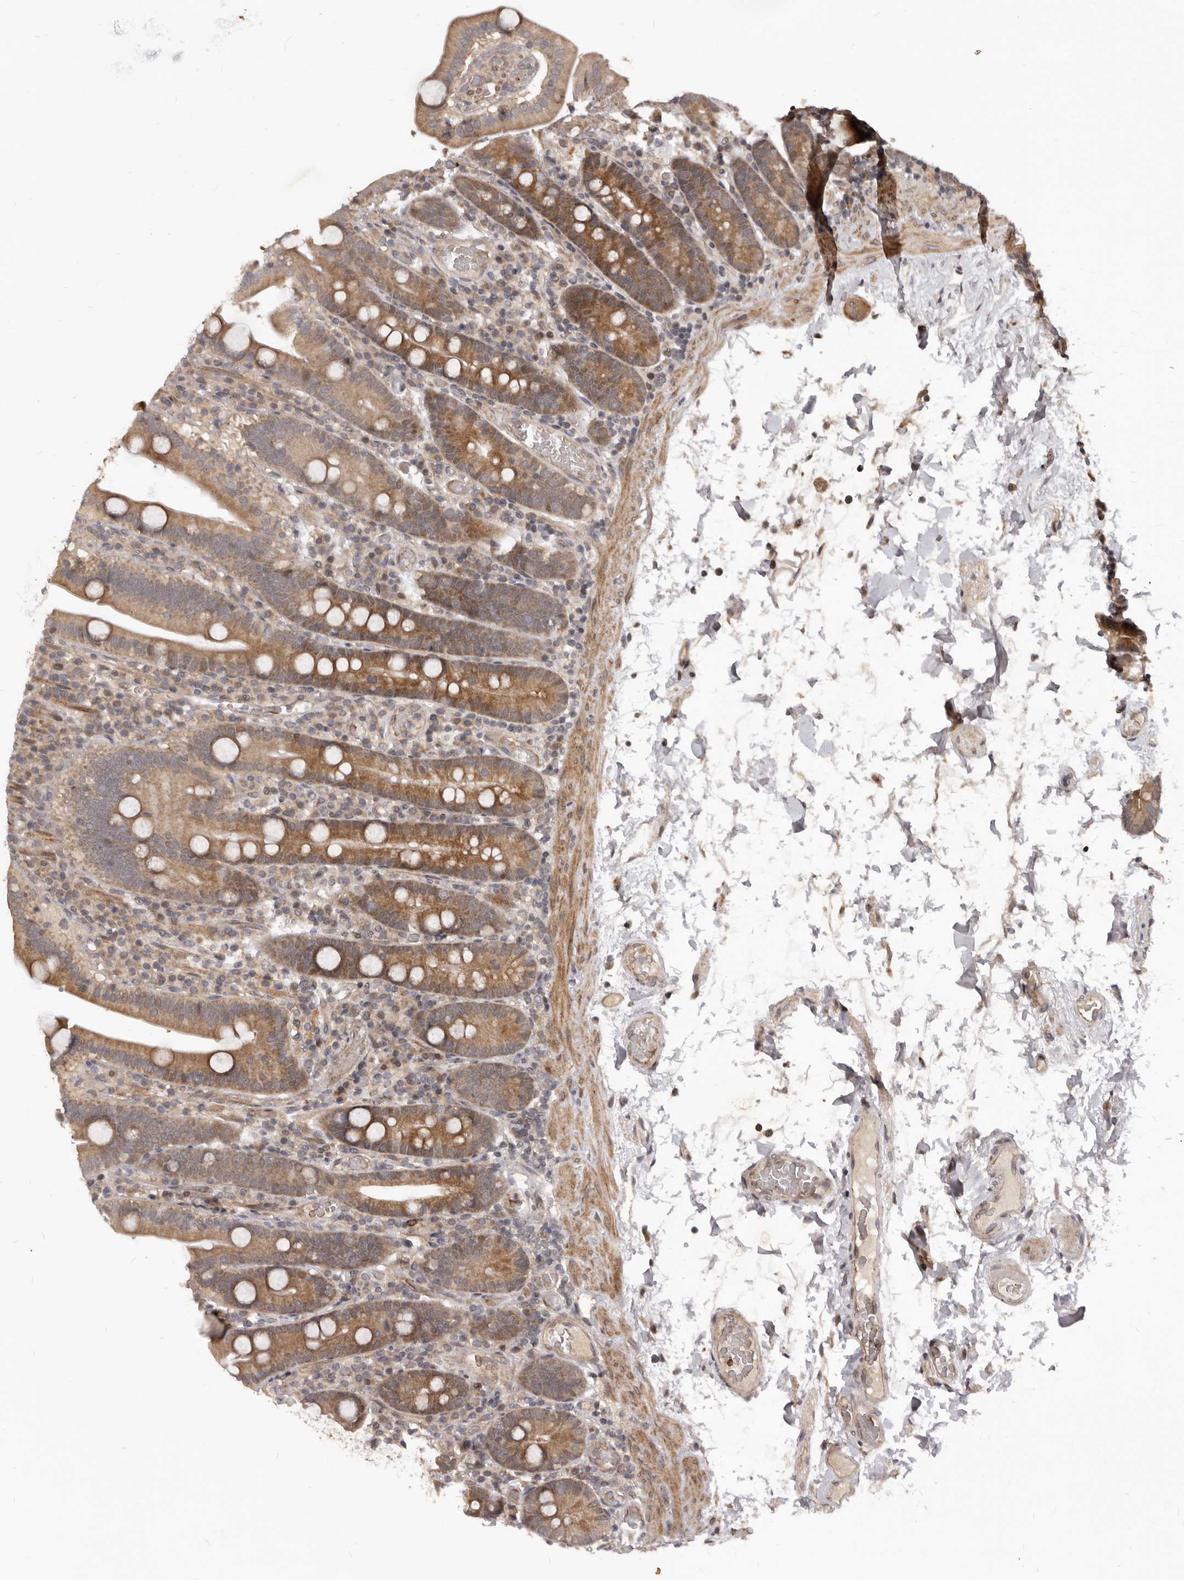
{"staining": {"intensity": "moderate", "quantity": ">75%", "location": "cytoplasmic/membranous"}, "tissue": "duodenum", "cell_type": "Glandular cells", "image_type": "normal", "snomed": [{"axis": "morphology", "description": "Normal tissue, NOS"}, {"axis": "topography", "description": "Duodenum"}], "caption": "This micrograph reveals normal duodenum stained with IHC to label a protein in brown. The cytoplasmic/membranous of glandular cells show moderate positivity for the protein. Nuclei are counter-stained blue.", "gene": "GABPB2", "patient": {"sex": "male", "age": 55}}